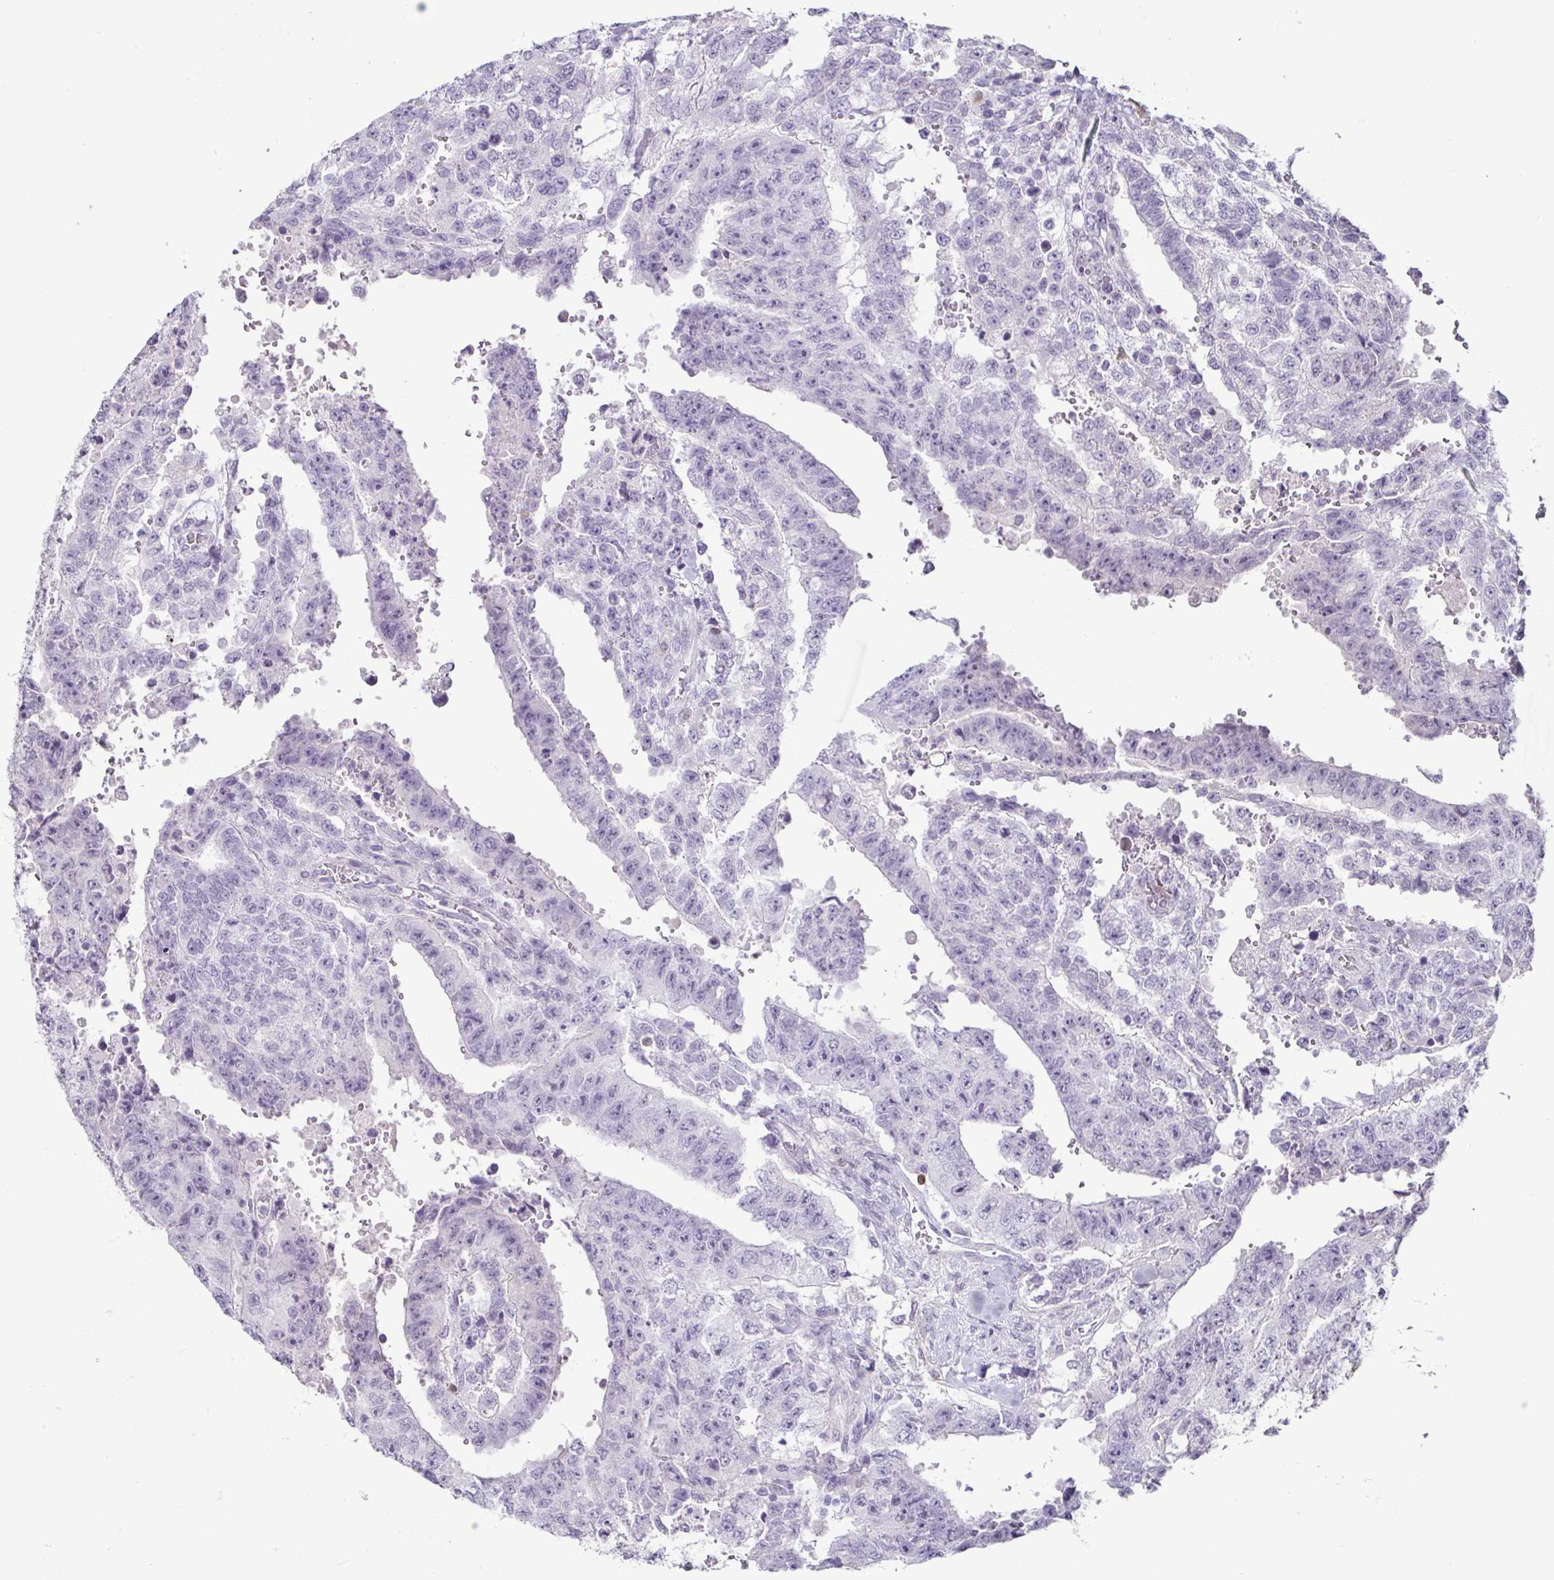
{"staining": {"intensity": "negative", "quantity": "none", "location": "none"}, "tissue": "testis cancer", "cell_type": "Tumor cells", "image_type": "cancer", "snomed": [{"axis": "morphology", "description": "Carcinoma, Embryonal, NOS"}, {"axis": "topography", "description": "Testis"}], "caption": "Tumor cells are negative for protein expression in human testis embryonal carcinoma.", "gene": "HOPX", "patient": {"sex": "male", "age": 24}}